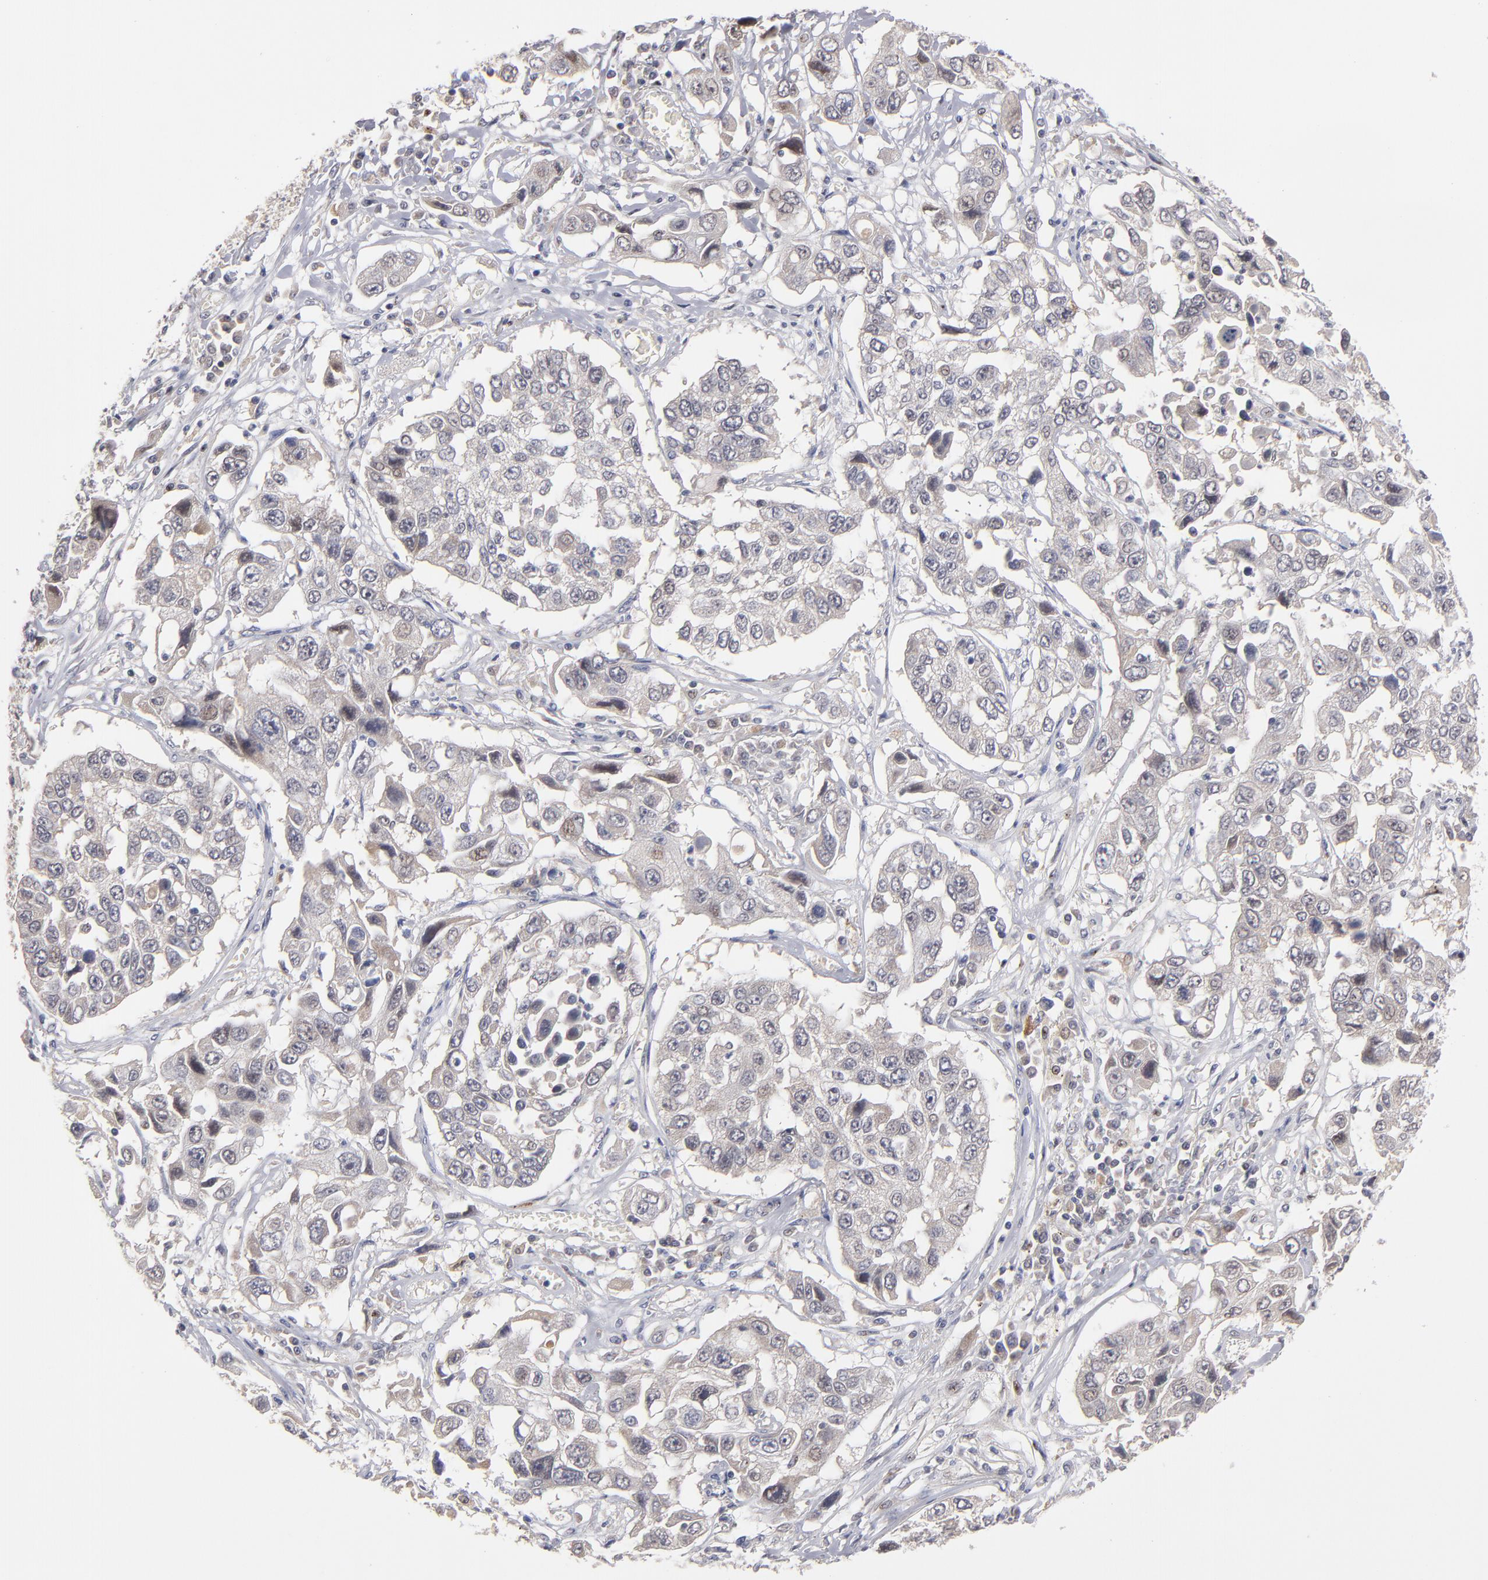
{"staining": {"intensity": "negative", "quantity": "none", "location": "none"}, "tissue": "lung cancer", "cell_type": "Tumor cells", "image_type": "cancer", "snomed": [{"axis": "morphology", "description": "Squamous cell carcinoma, NOS"}, {"axis": "topography", "description": "Lung"}], "caption": "IHC micrograph of human lung cancer (squamous cell carcinoma) stained for a protein (brown), which reveals no positivity in tumor cells.", "gene": "EXD2", "patient": {"sex": "male", "age": 71}}